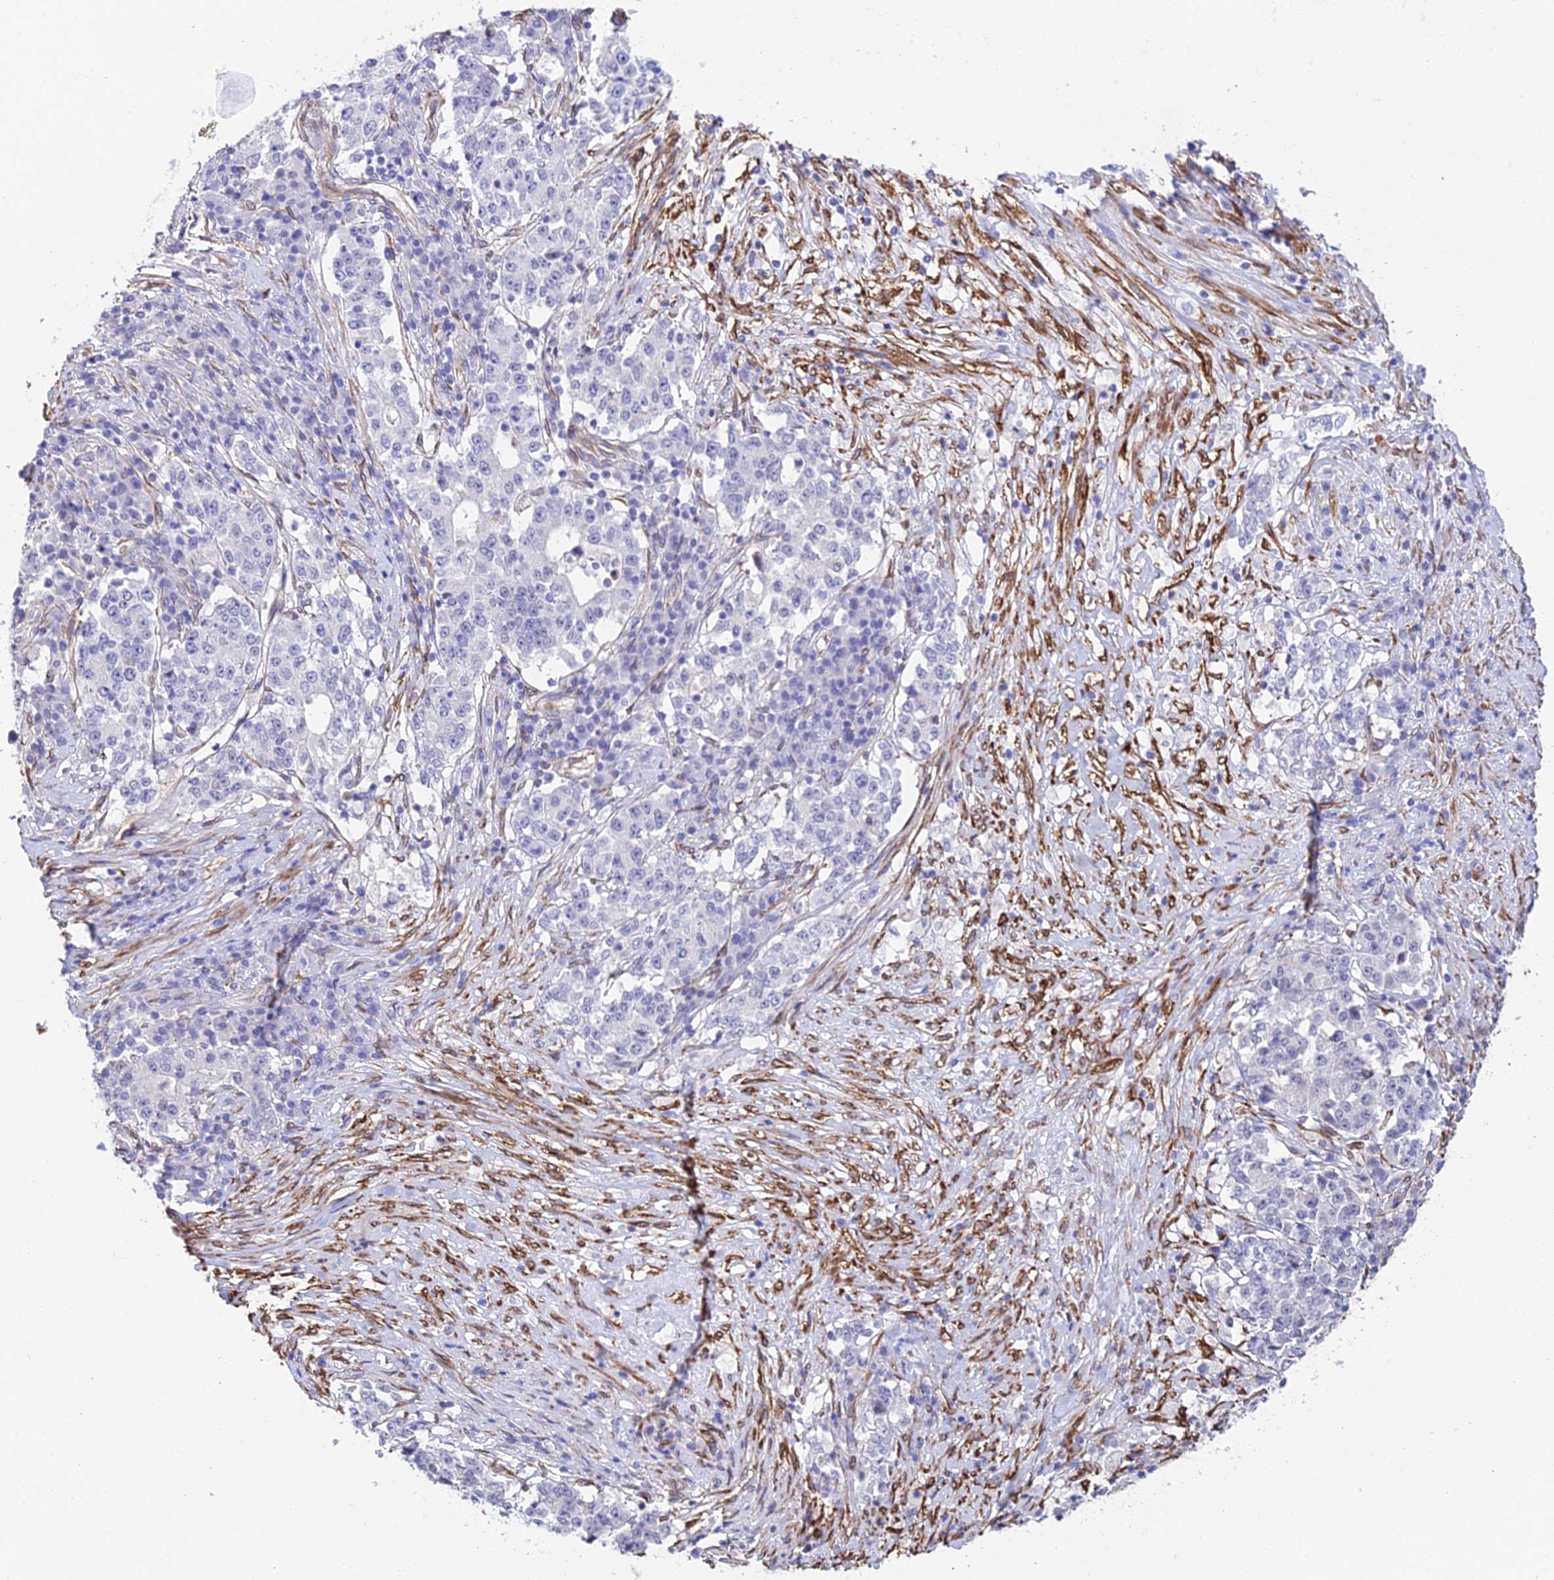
{"staining": {"intensity": "negative", "quantity": "none", "location": "none"}, "tissue": "stomach cancer", "cell_type": "Tumor cells", "image_type": "cancer", "snomed": [{"axis": "morphology", "description": "Adenocarcinoma, NOS"}, {"axis": "topography", "description": "Stomach"}], "caption": "This photomicrograph is of adenocarcinoma (stomach) stained with IHC to label a protein in brown with the nuclei are counter-stained blue. There is no expression in tumor cells. (IHC, brightfield microscopy, high magnification).", "gene": "MXRA7", "patient": {"sex": "male", "age": 59}}